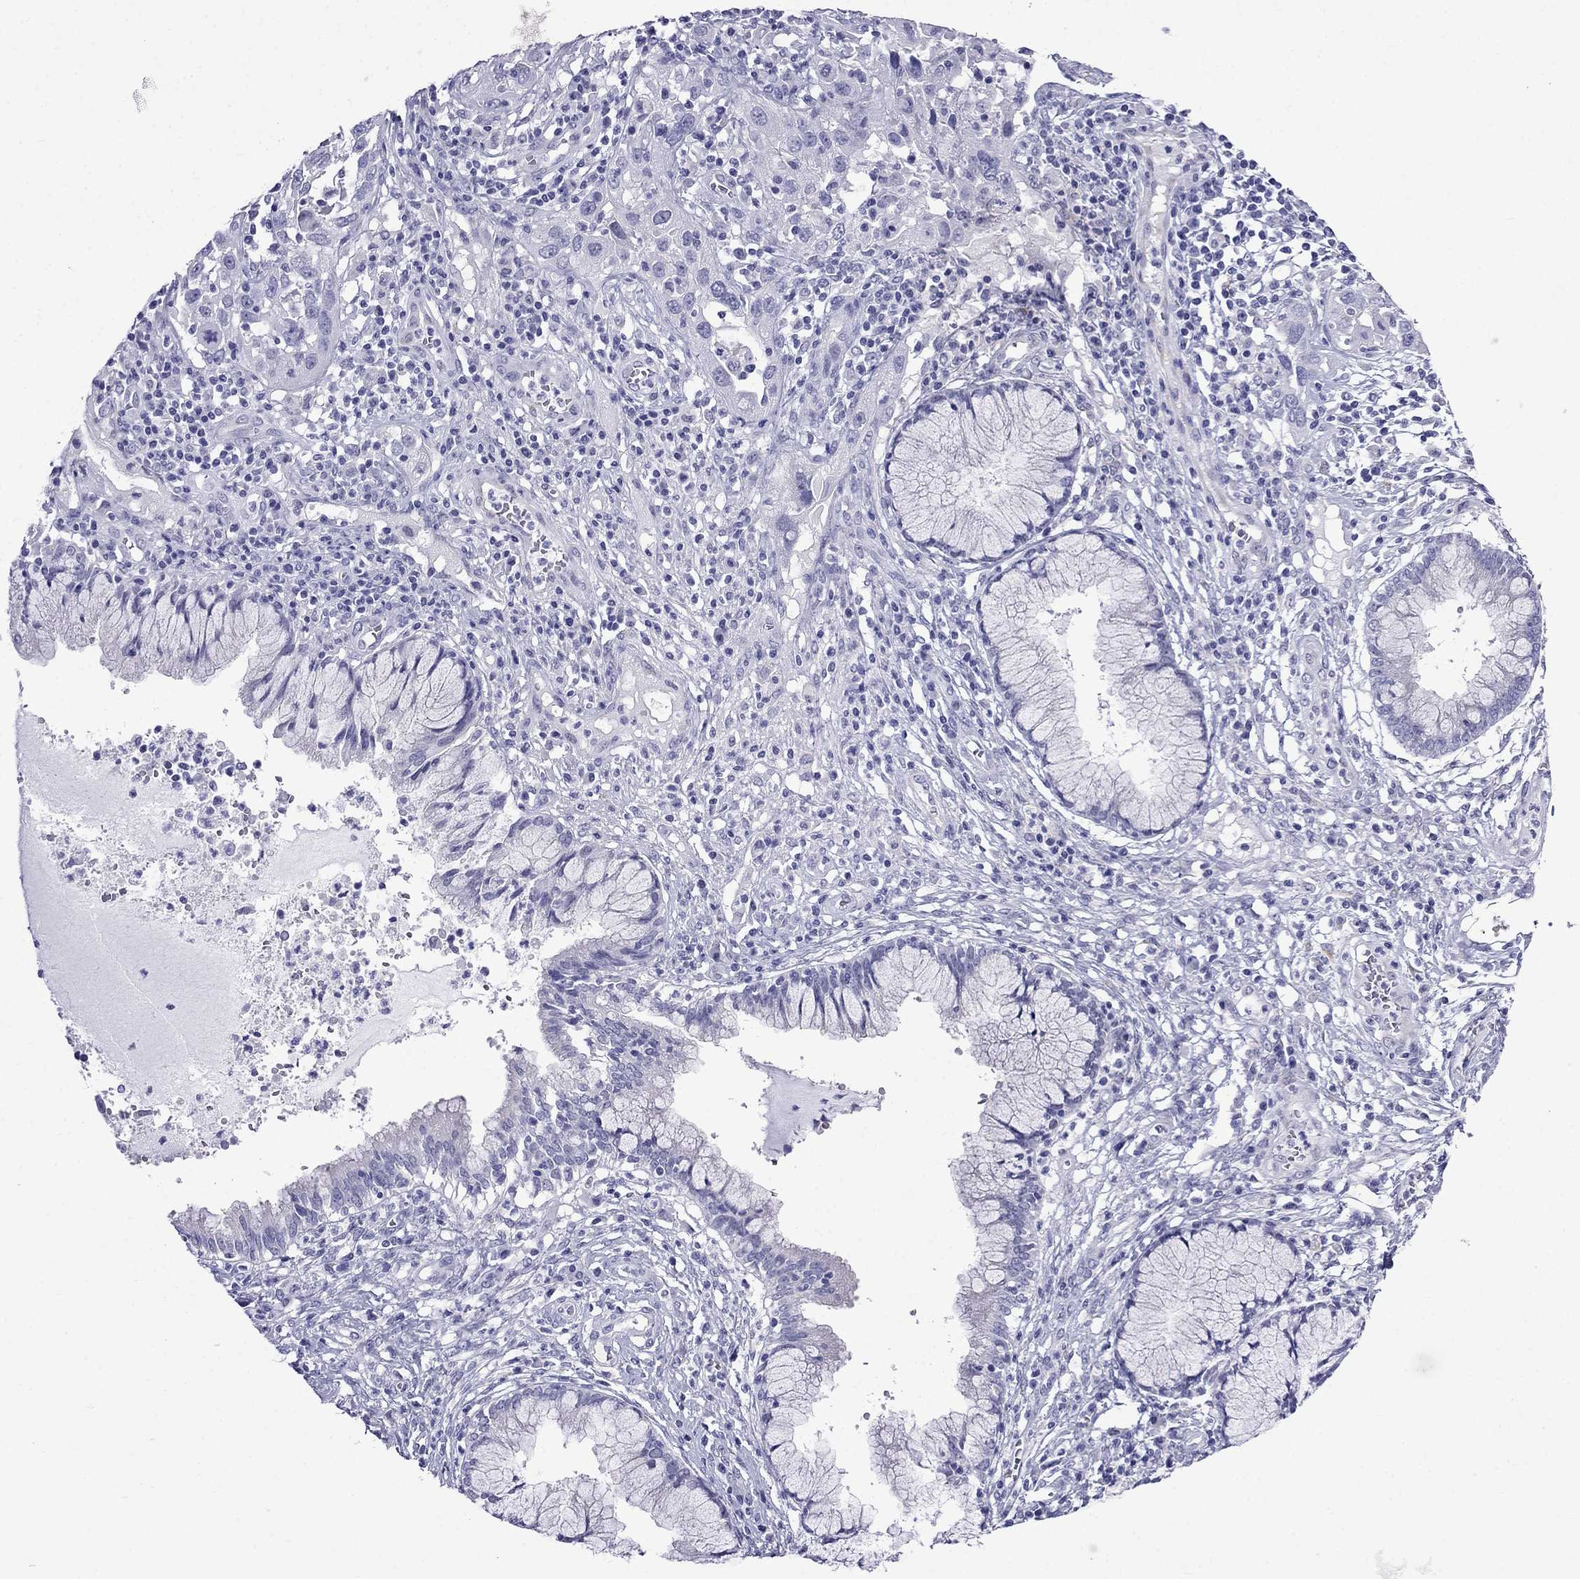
{"staining": {"intensity": "negative", "quantity": "none", "location": "none"}, "tissue": "cervical cancer", "cell_type": "Tumor cells", "image_type": "cancer", "snomed": [{"axis": "morphology", "description": "Squamous cell carcinoma, NOS"}, {"axis": "topography", "description": "Cervix"}], "caption": "A high-resolution histopathology image shows immunohistochemistry staining of cervical squamous cell carcinoma, which displays no significant staining in tumor cells.", "gene": "MGP", "patient": {"sex": "female", "age": 32}}